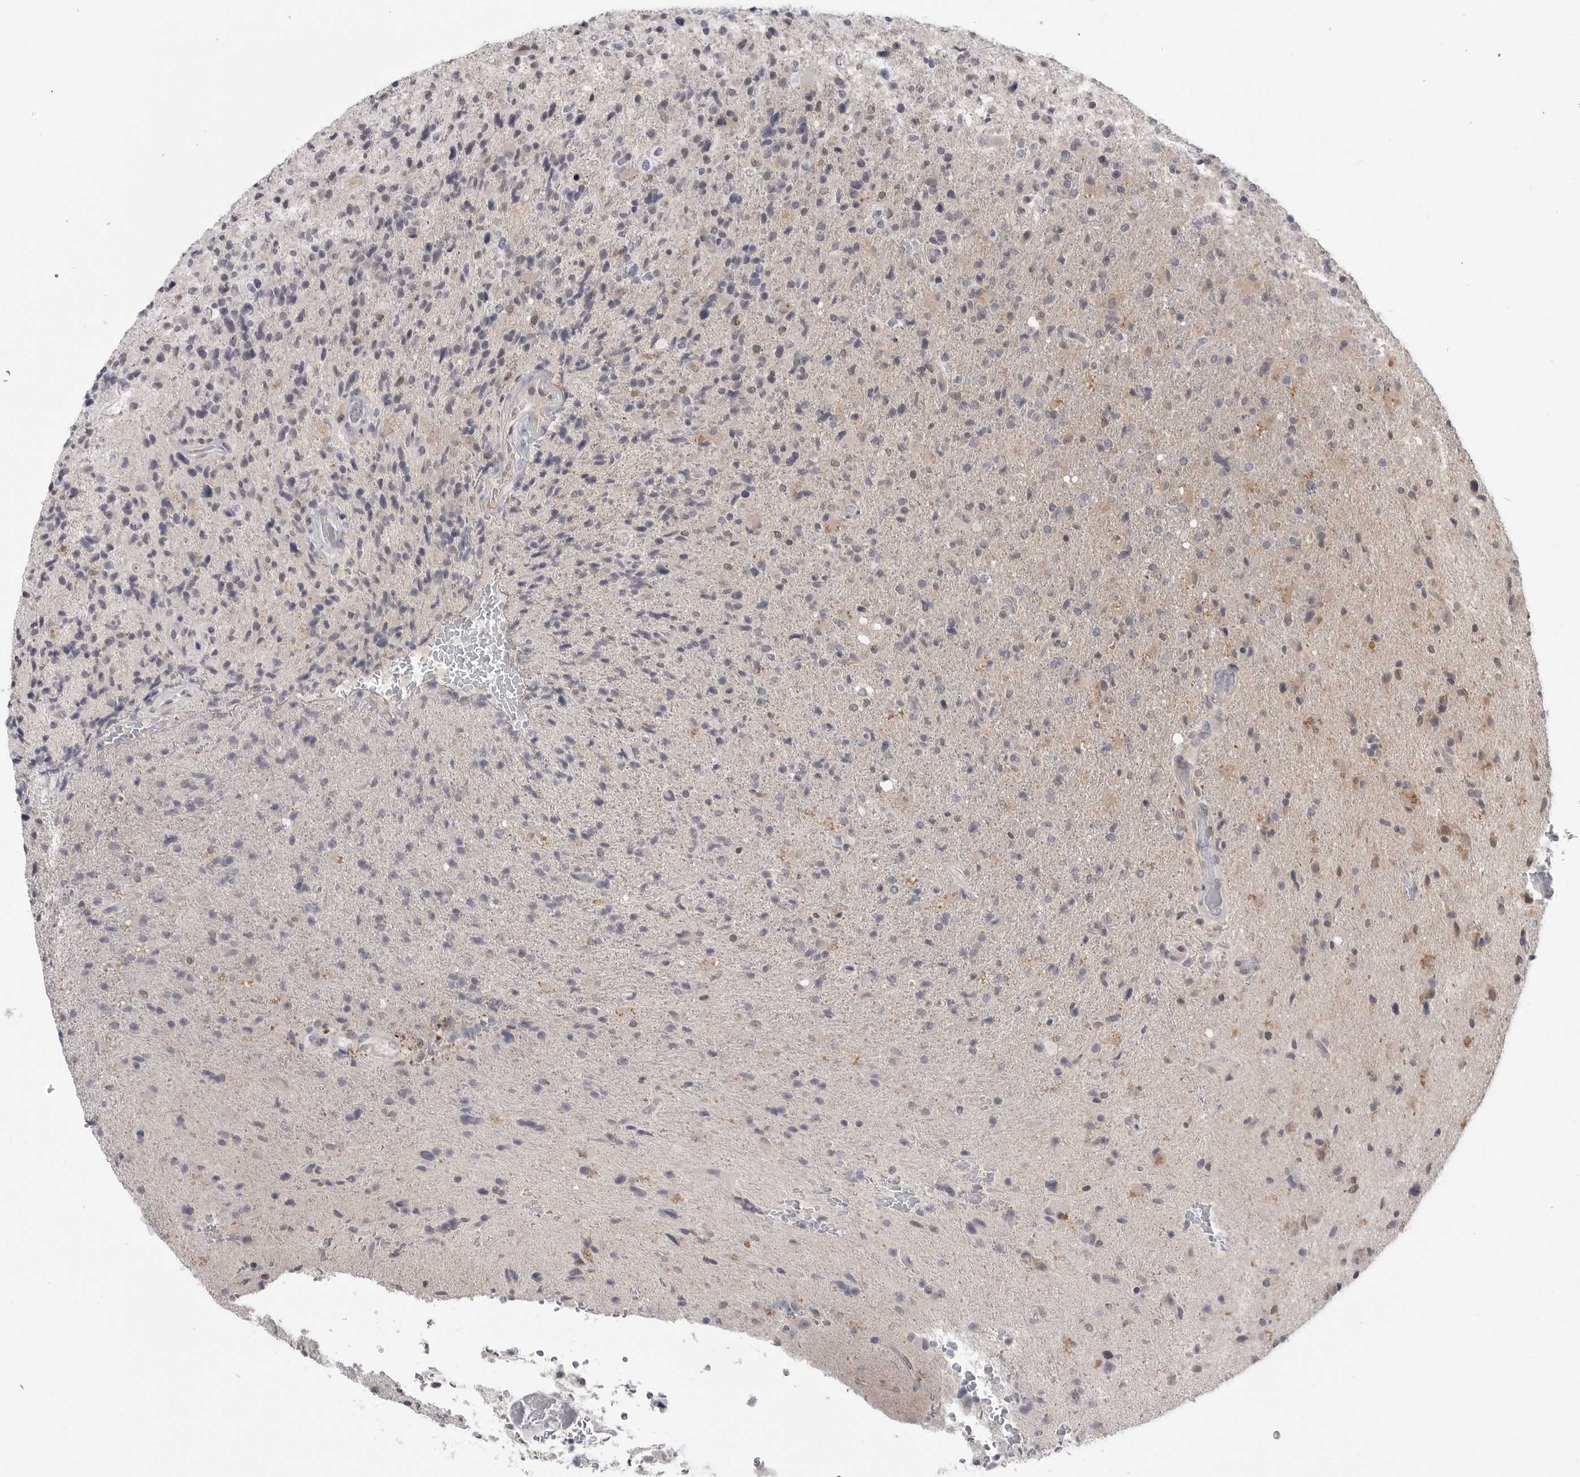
{"staining": {"intensity": "weak", "quantity": "<25%", "location": "cytoplasmic/membranous"}, "tissue": "glioma", "cell_type": "Tumor cells", "image_type": "cancer", "snomed": [{"axis": "morphology", "description": "Glioma, malignant, High grade"}, {"axis": "topography", "description": "Brain"}], "caption": "An immunohistochemistry histopathology image of malignant glioma (high-grade) is shown. There is no staining in tumor cells of malignant glioma (high-grade).", "gene": "PNPO", "patient": {"sex": "male", "age": 72}}